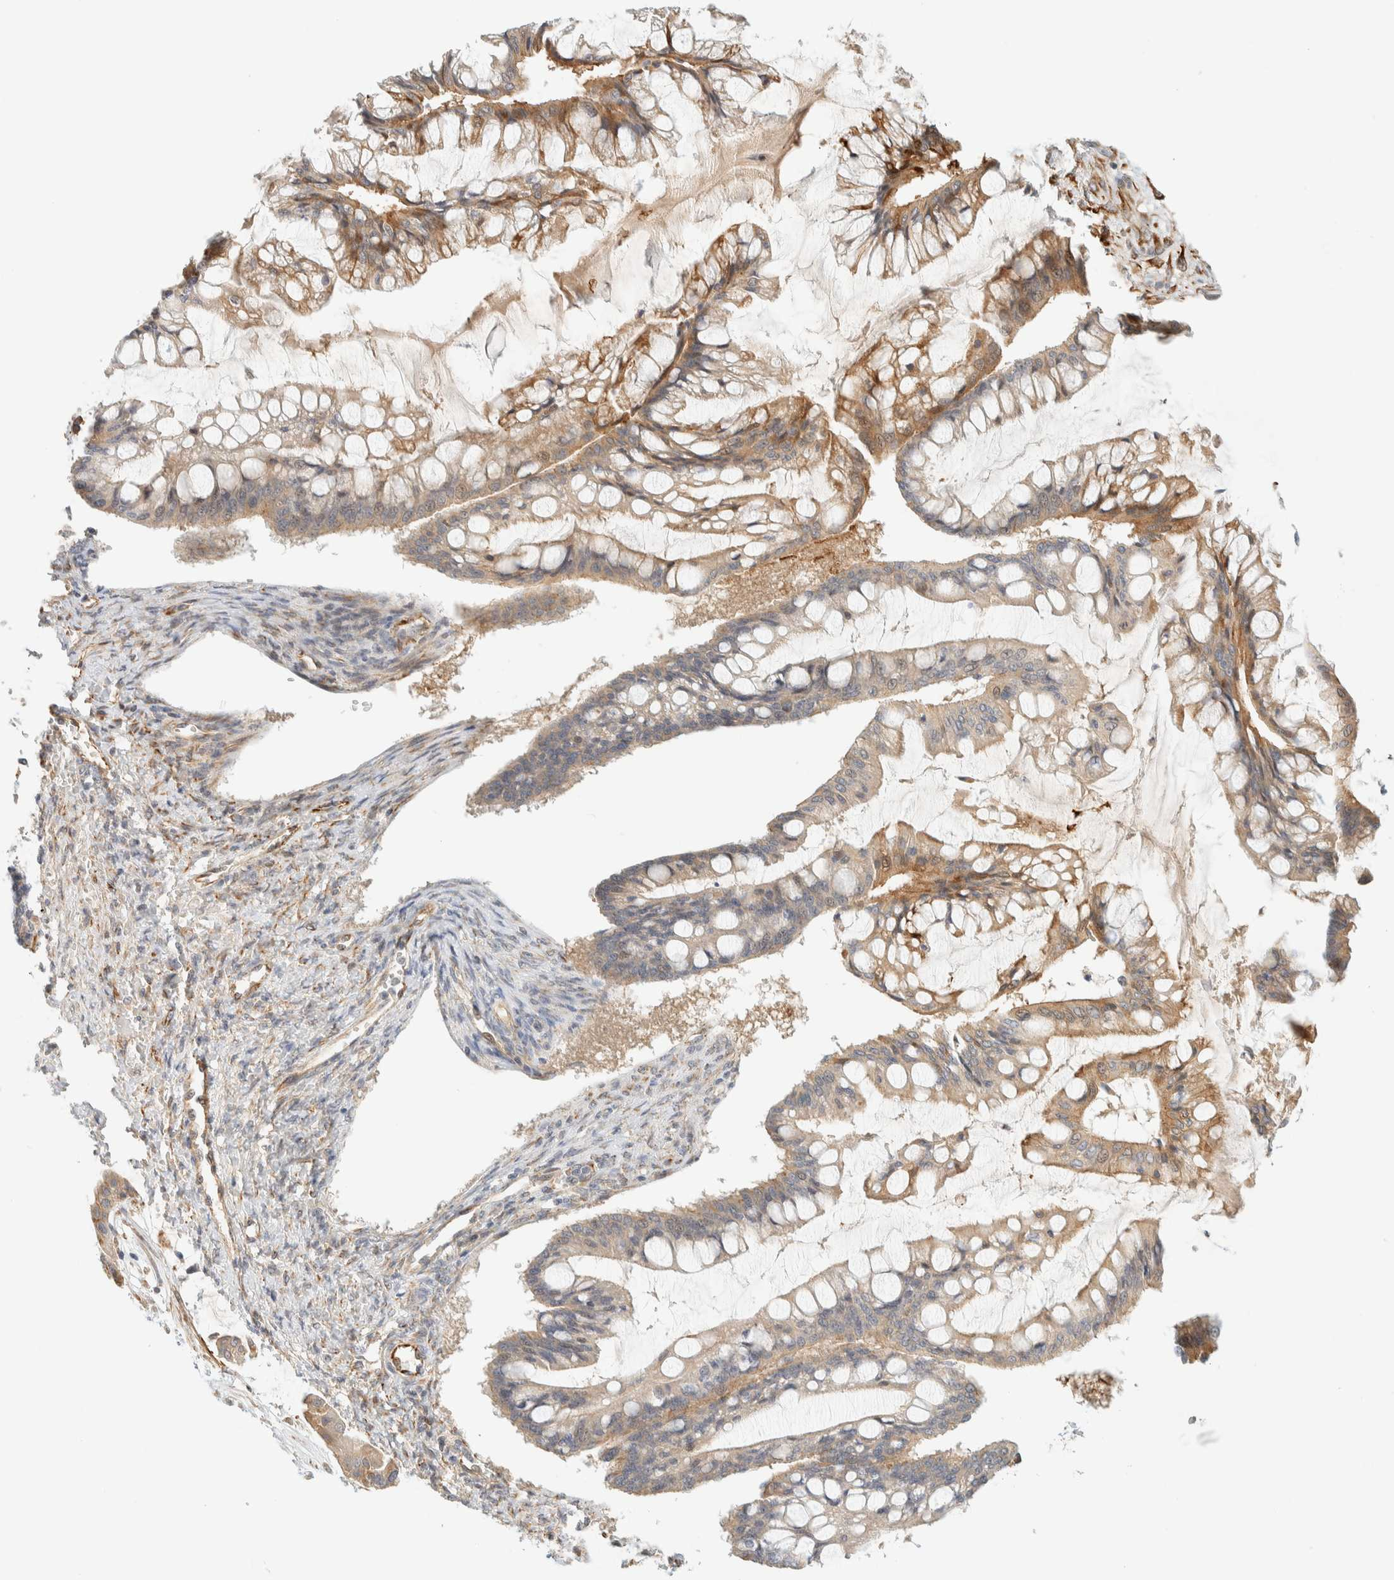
{"staining": {"intensity": "moderate", "quantity": ">75%", "location": "cytoplasmic/membranous"}, "tissue": "ovarian cancer", "cell_type": "Tumor cells", "image_type": "cancer", "snomed": [{"axis": "morphology", "description": "Cystadenocarcinoma, mucinous, NOS"}, {"axis": "topography", "description": "Ovary"}], "caption": "Protein expression analysis of ovarian mucinous cystadenocarcinoma shows moderate cytoplasmic/membranous staining in about >75% of tumor cells. (Stains: DAB in brown, nuclei in blue, Microscopy: brightfield microscopy at high magnification).", "gene": "FAT1", "patient": {"sex": "female", "age": 73}}